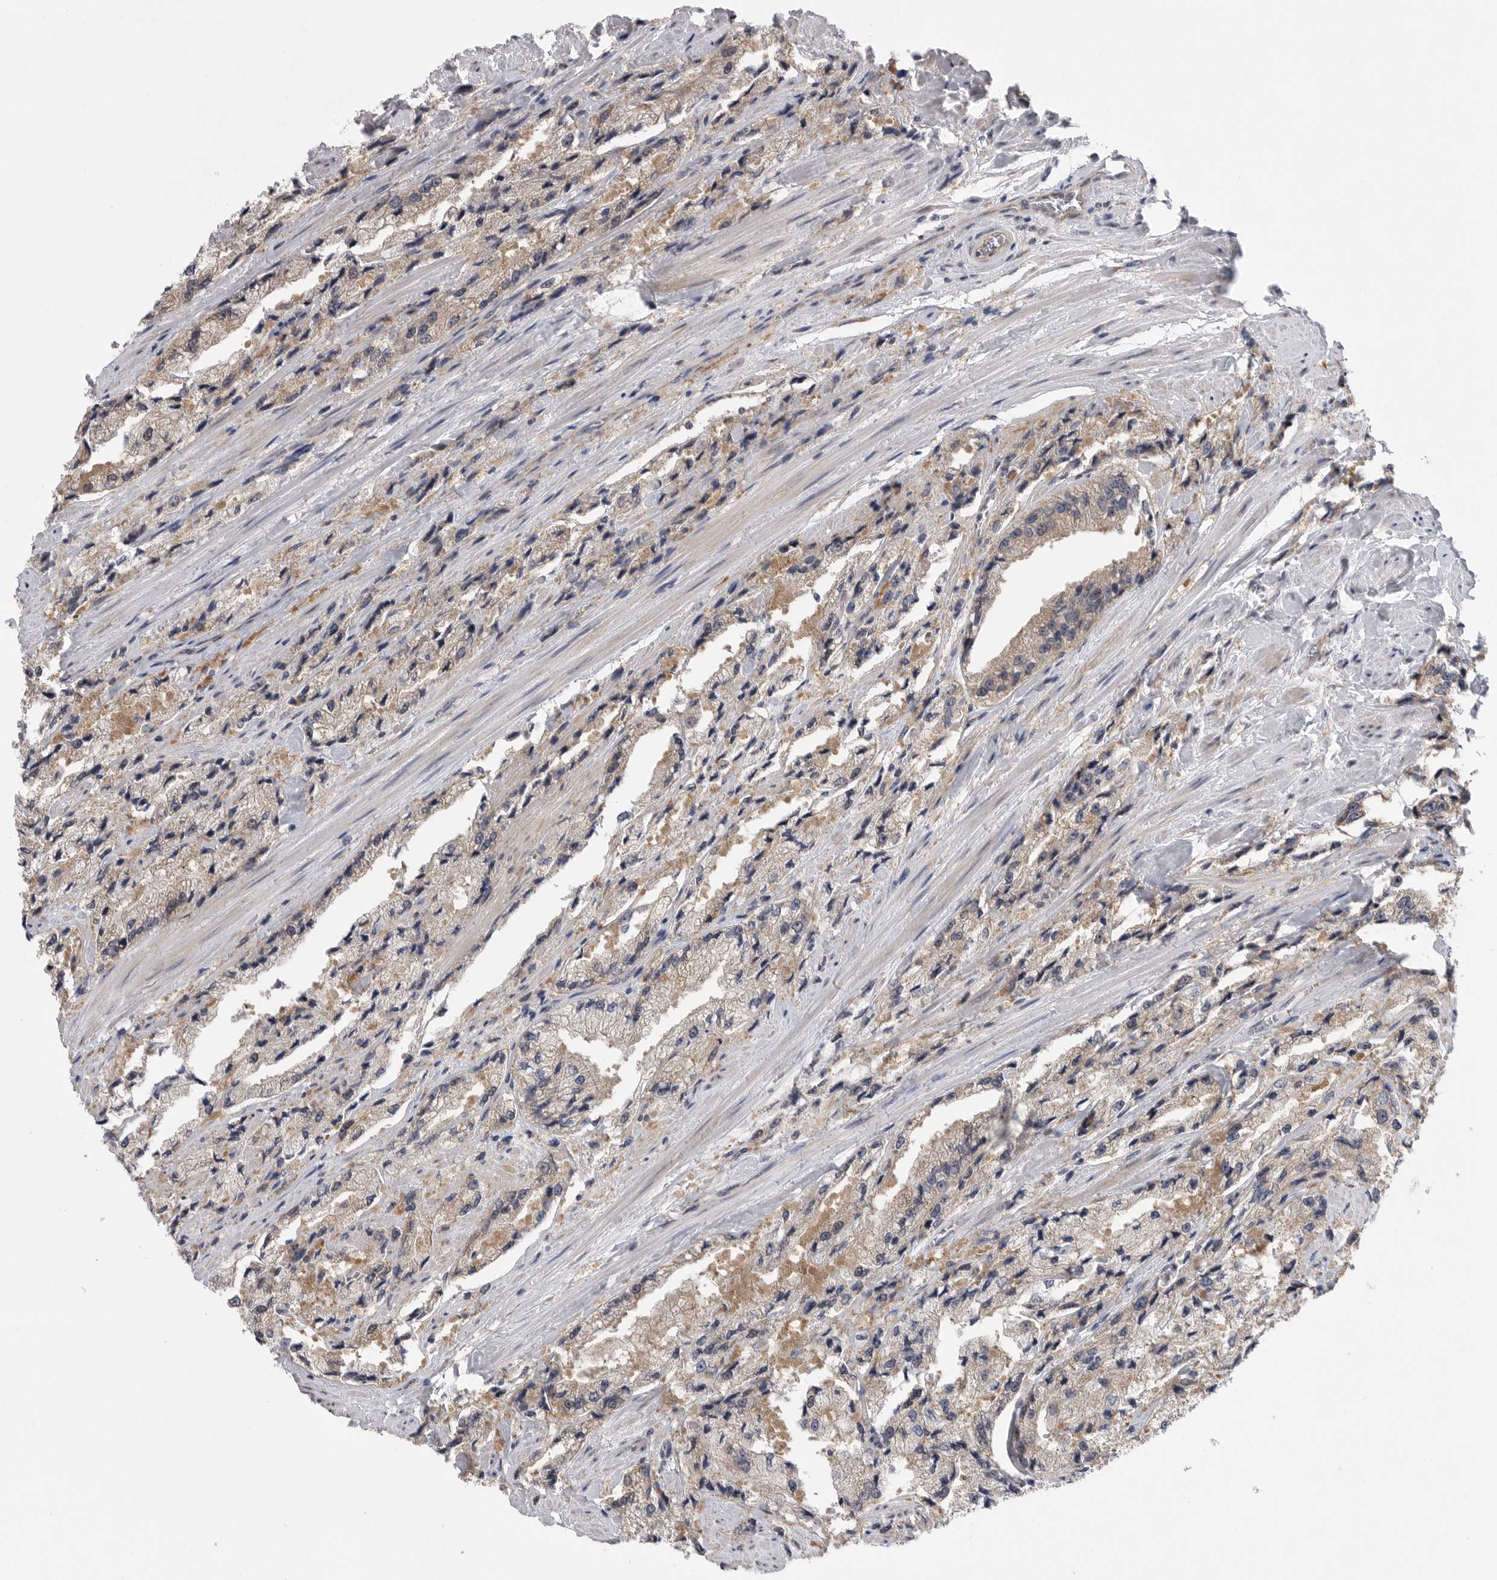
{"staining": {"intensity": "weak", "quantity": "25%-75%", "location": "cytoplasmic/membranous"}, "tissue": "prostate cancer", "cell_type": "Tumor cells", "image_type": "cancer", "snomed": [{"axis": "morphology", "description": "Adenocarcinoma, High grade"}, {"axis": "topography", "description": "Prostate"}], "caption": "Weak cytoplasmic/membranous protein positivity is identified in about 25%-75% of tumor cells in prostate cancer. (Stains: DAB (3,3'-diaminobenzidine) in brown, nuclei in blue, Microscopy: brightfield microscopy at high magnification).", "gene": "FBXO43", "patient": {"sex": "male", "age": 58}}